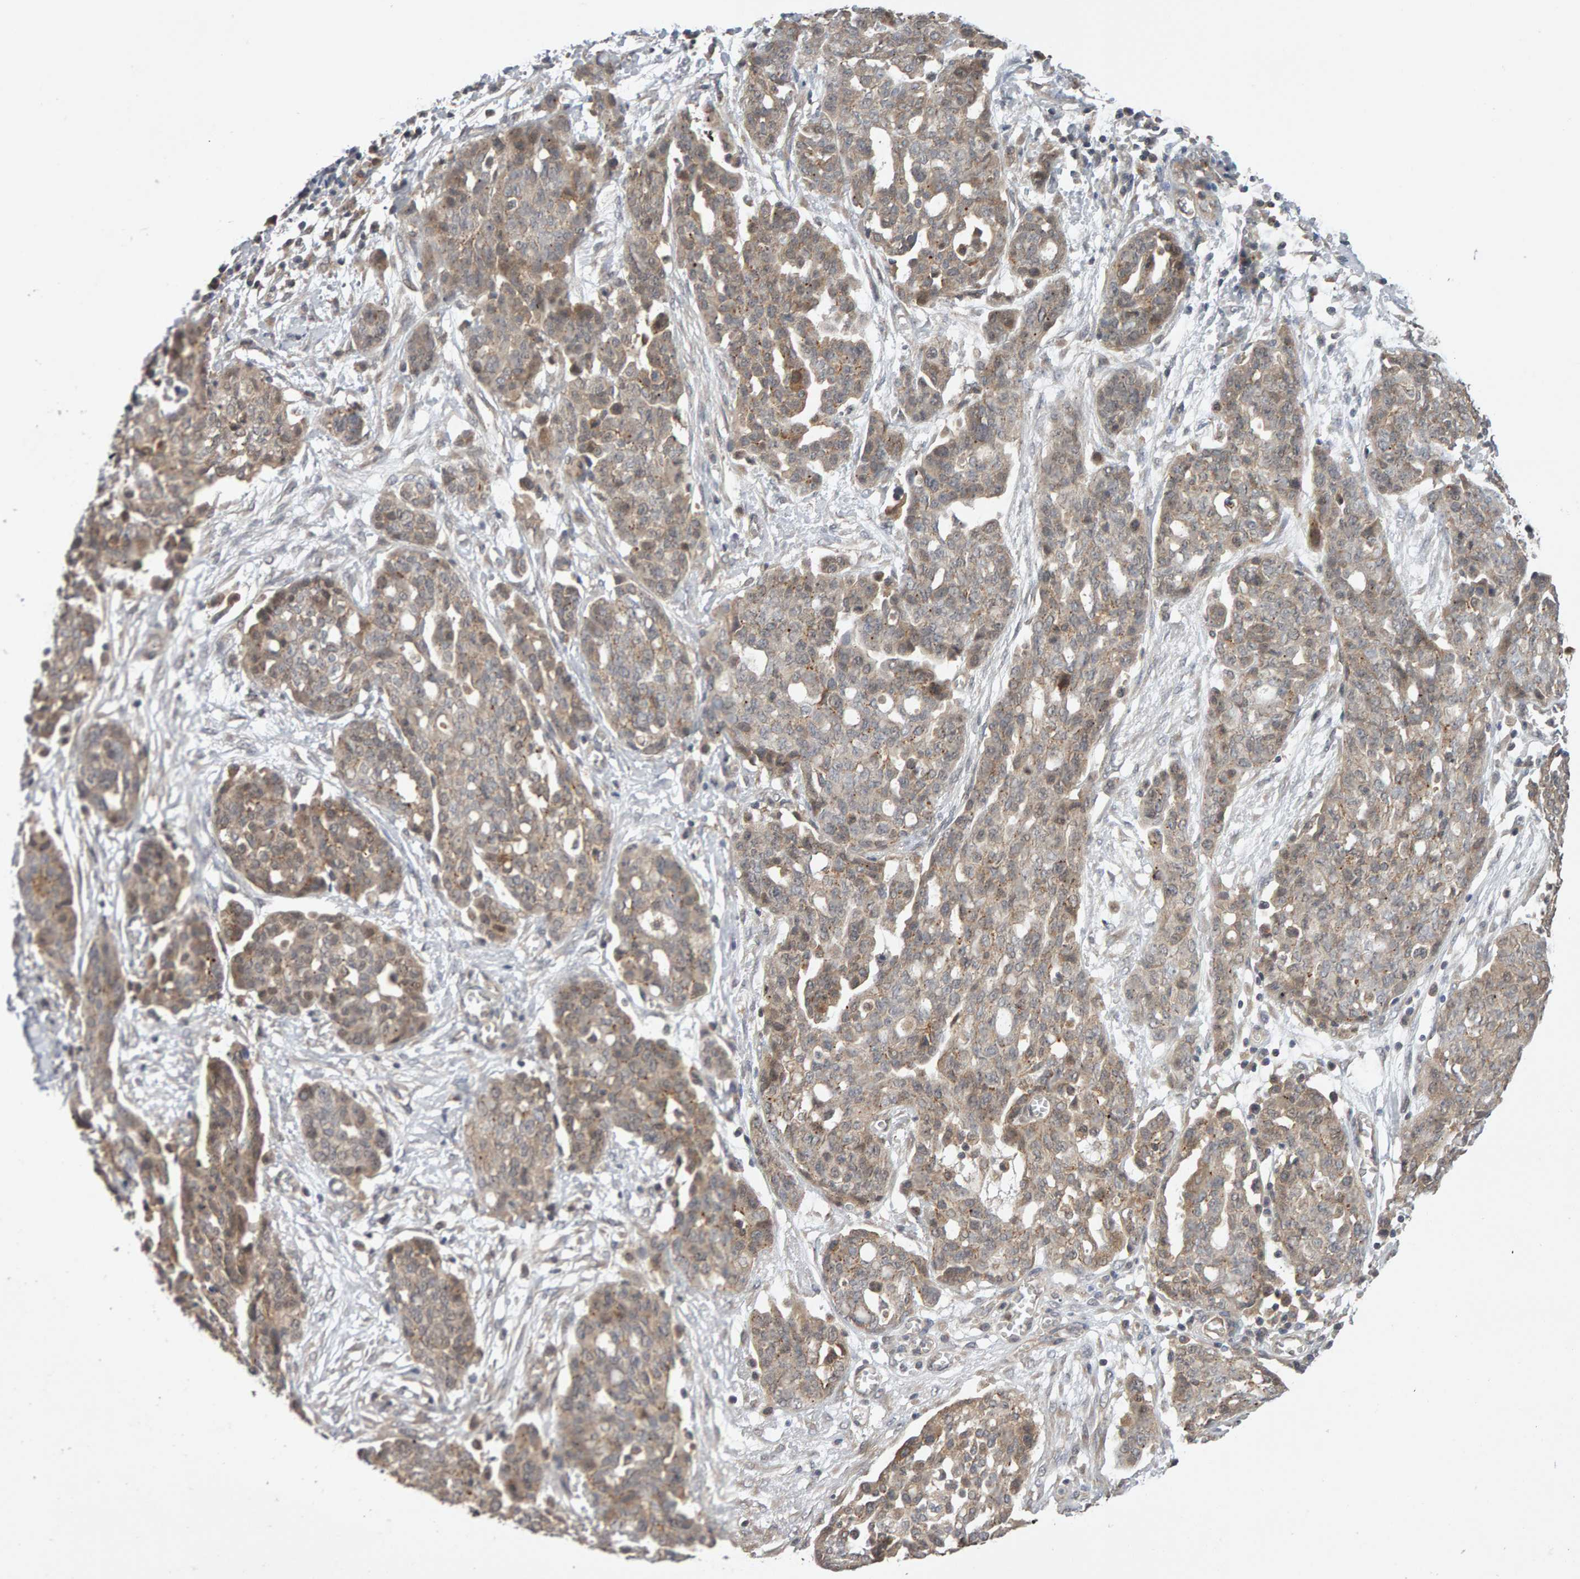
{"staining": {"intensity": "weak", "quantity": "<25%", "location": "cytoplasmic/membranous"}, "tissue": "ovarian cancer", "cell_type": "Tumor cells", "image_type": "cancer", "snomed": [{"axis": "morphology", "description": "Cystadenocarcinoma, serous, NOS"}, {"axis": "topography", "description": "Soft tissue"}, {"axis": "topography", "description": "Ovary"}], "caption": "Histopathology image shows no significant protein staining in tumor cells of serous cystadenocarcinoma (ovarian). (Stains: DAB immunohistochemistry with hematoxylin counter stain, Microscopy: brightfield microscopy at high magnification).", "gene": "DNAJC7", "patient": {"sex": "female", "age": 57}}